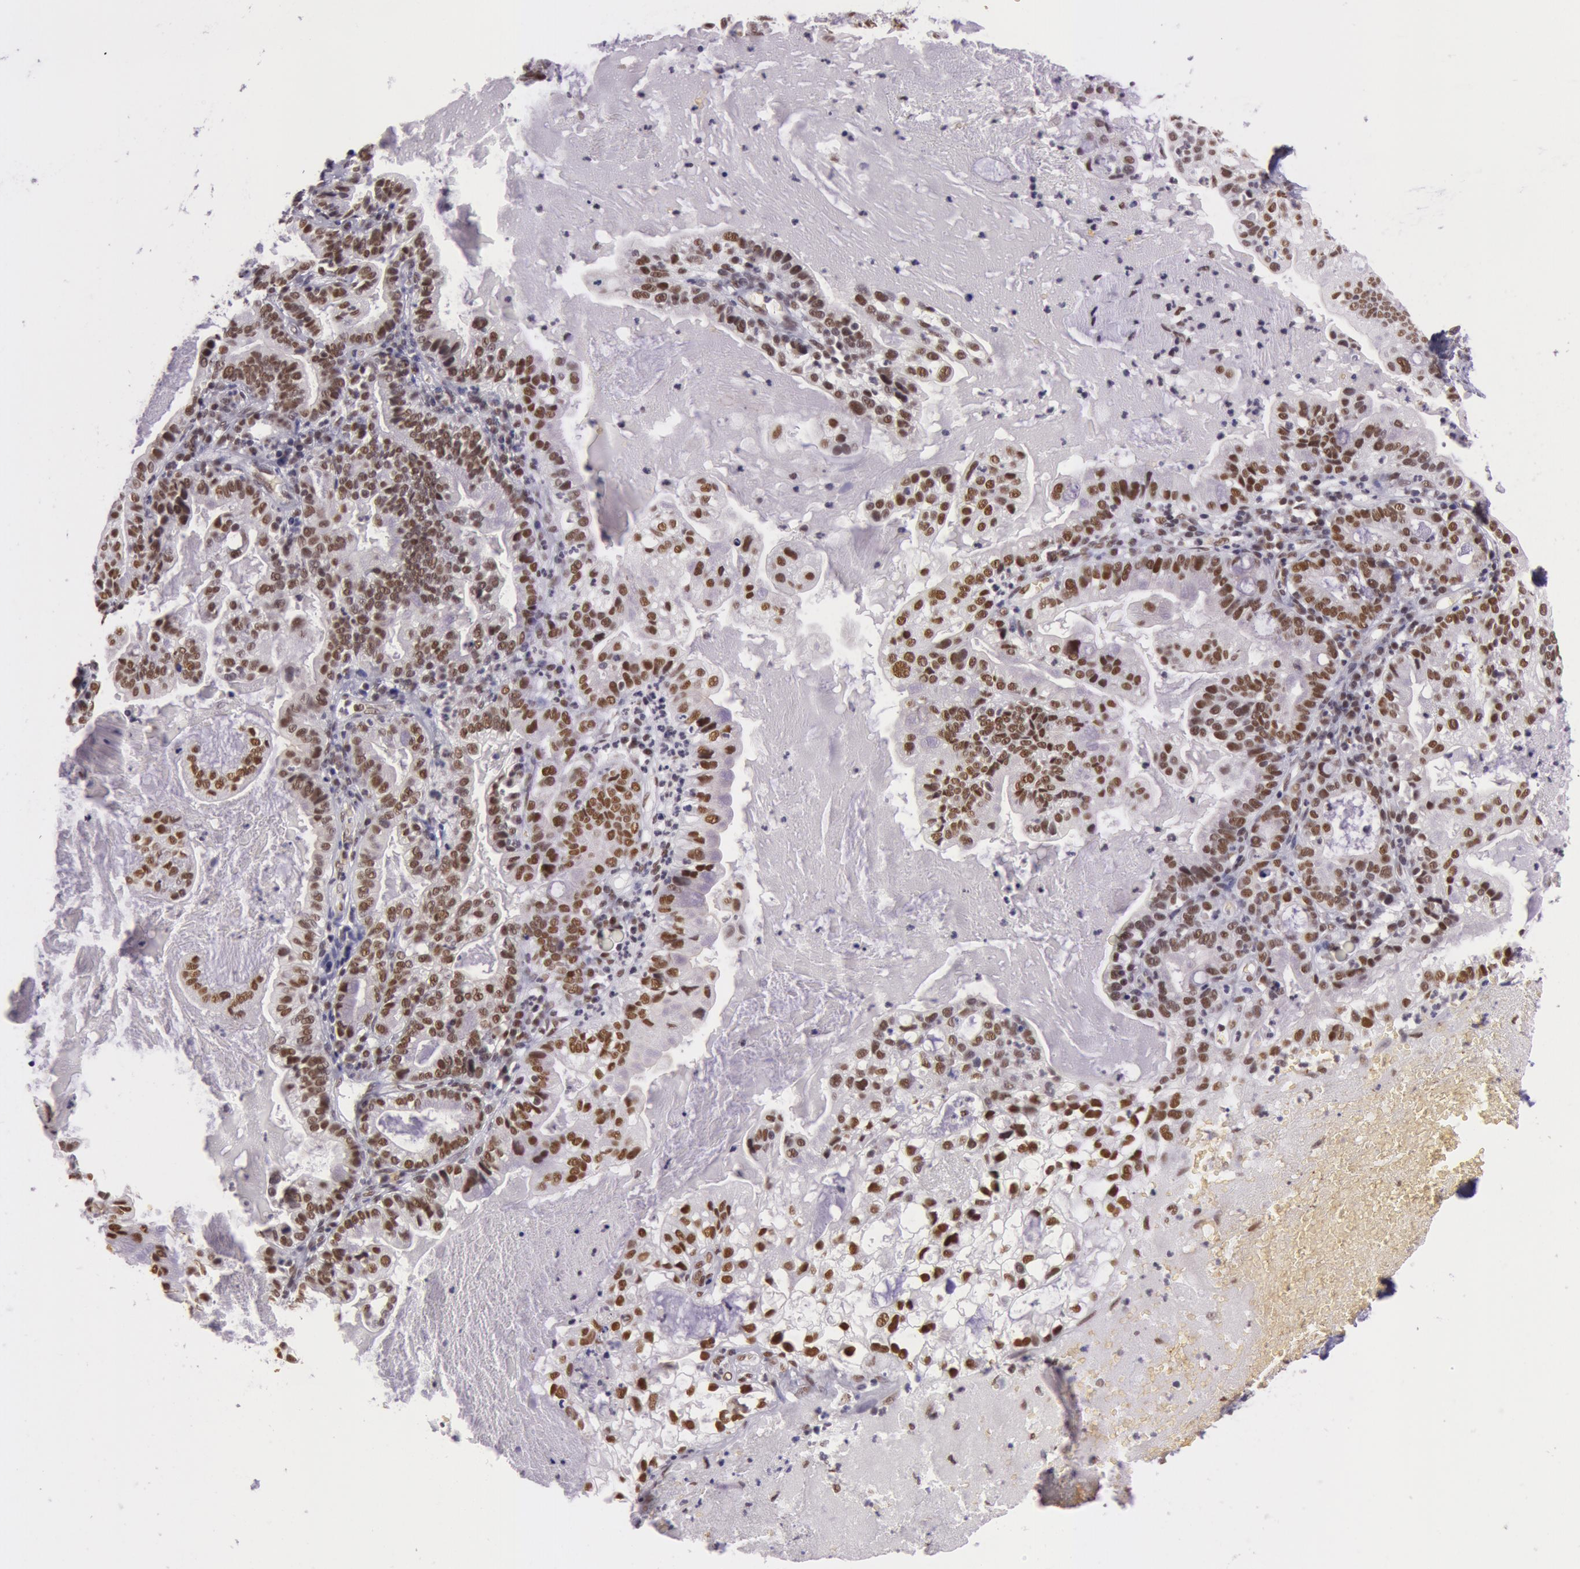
{"staining": {"intensity": "strong", "quantity": ">75%", "location": "nuclear"}, "tissue": "cervical cancer", "cell_type": "Tumor cells", "image_type": "cancer", "snomed": [{"axis": "morphology", "description": "Adenocarcinoma, NOS"}, {"axis": "topography", "description": "Cervix"}], "caption": "Strong nuclear expression for a protein is identified in about >75% of tumor cells of adenocarcinoma (cervical) using IHC.", "gene": "NBN", "patient": {"sex": "female", "age": 41}}